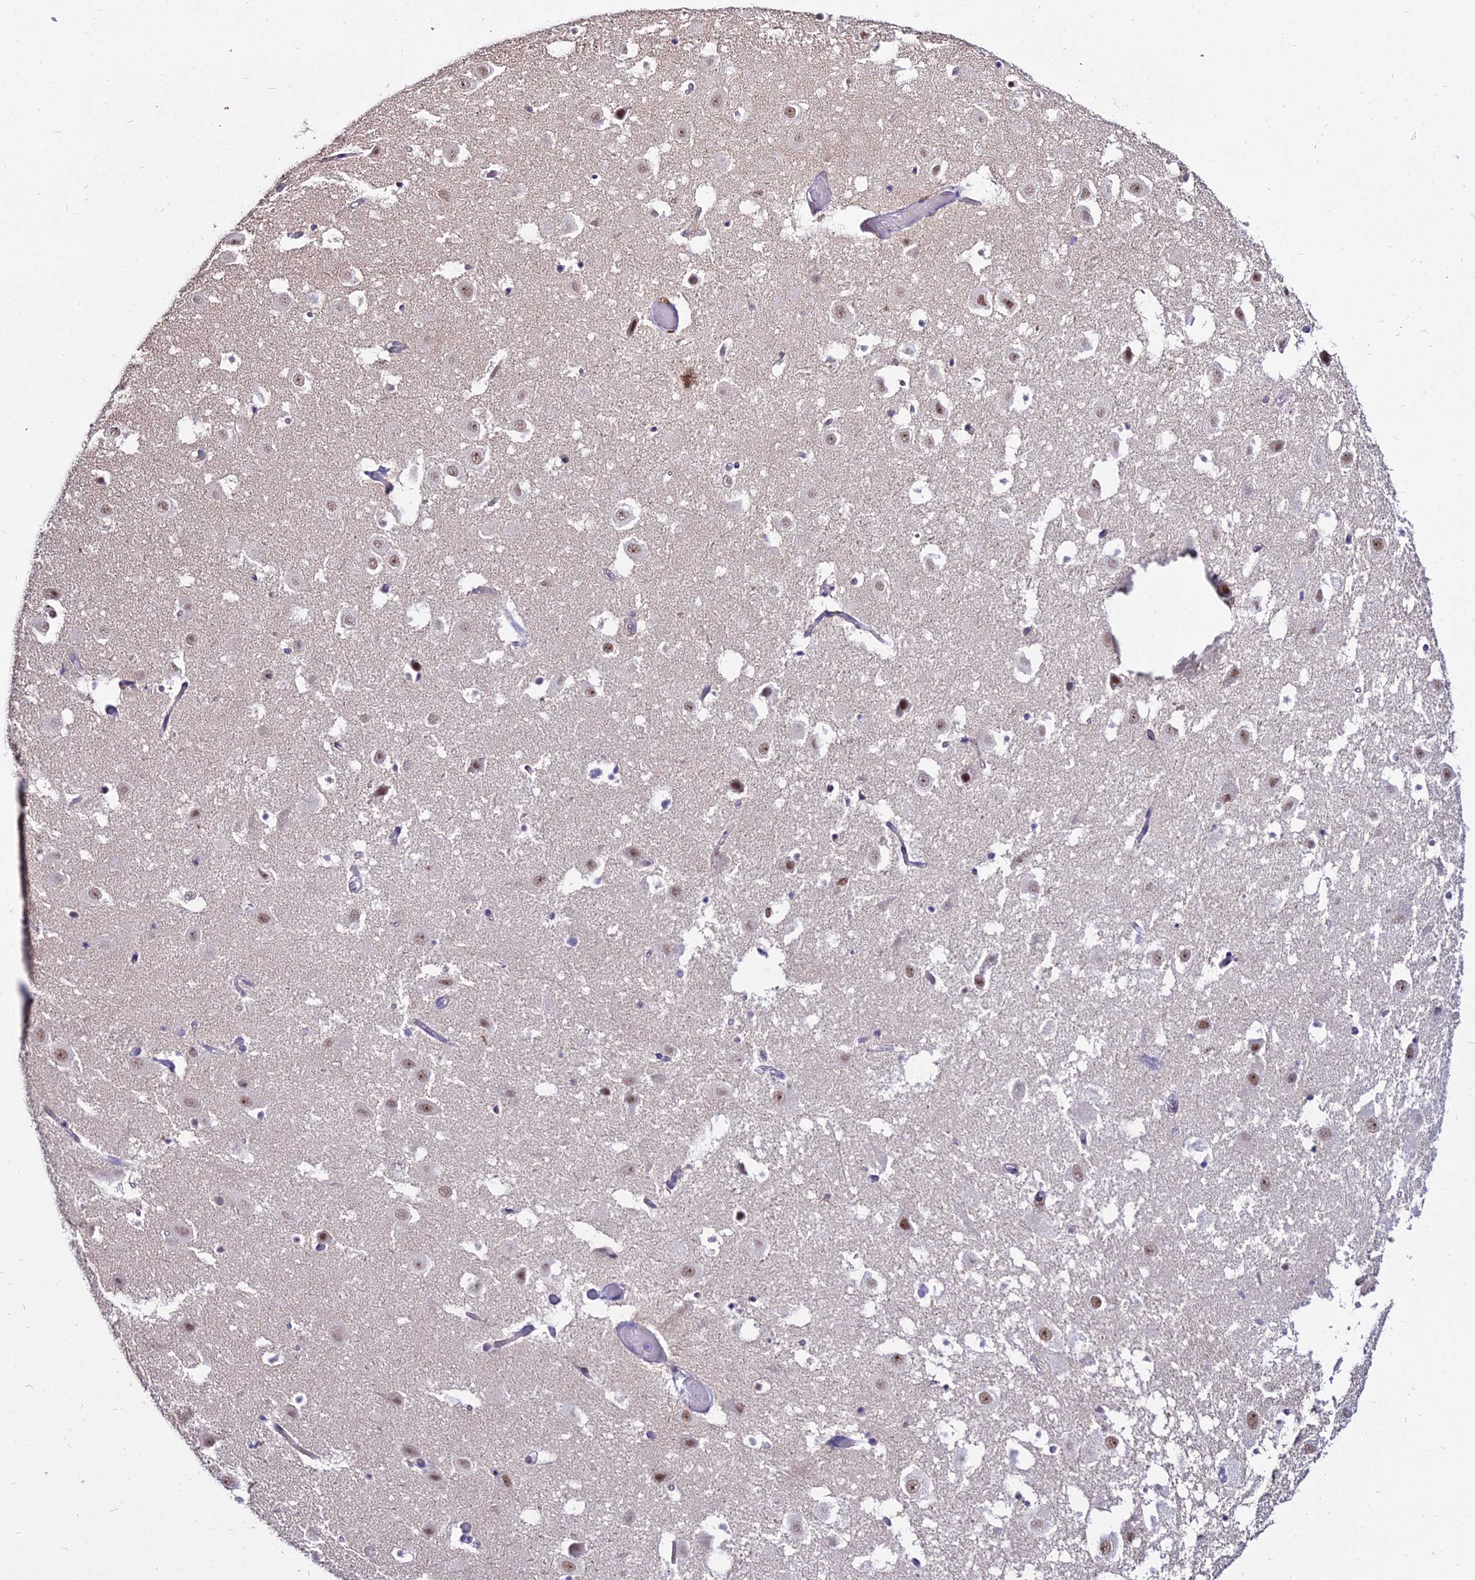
{"staining": {"intensity": "negative", "quantity": "none", "location": "none"}, "tissue": "hippocampus", "cell_type": "Glial cells", "image_type": "normal", "snomed": [{"axis": "morphology", "description": "Normal tissue, NOS"}, {"axis": "topography", "description": "Hippocampus"}], "caption": "An immunohistochemistry (IHC) image of normal hippocampus is shown. There is no staining in glial cells of hippocampus. The staining was performed using DAB to visualize the protein expression in brown, while the nuclei were stained in blue with hematoxylin (Magnification: 20x).", "gene": "C6orf163", "patient": {"sex": "female", "age": 52}}